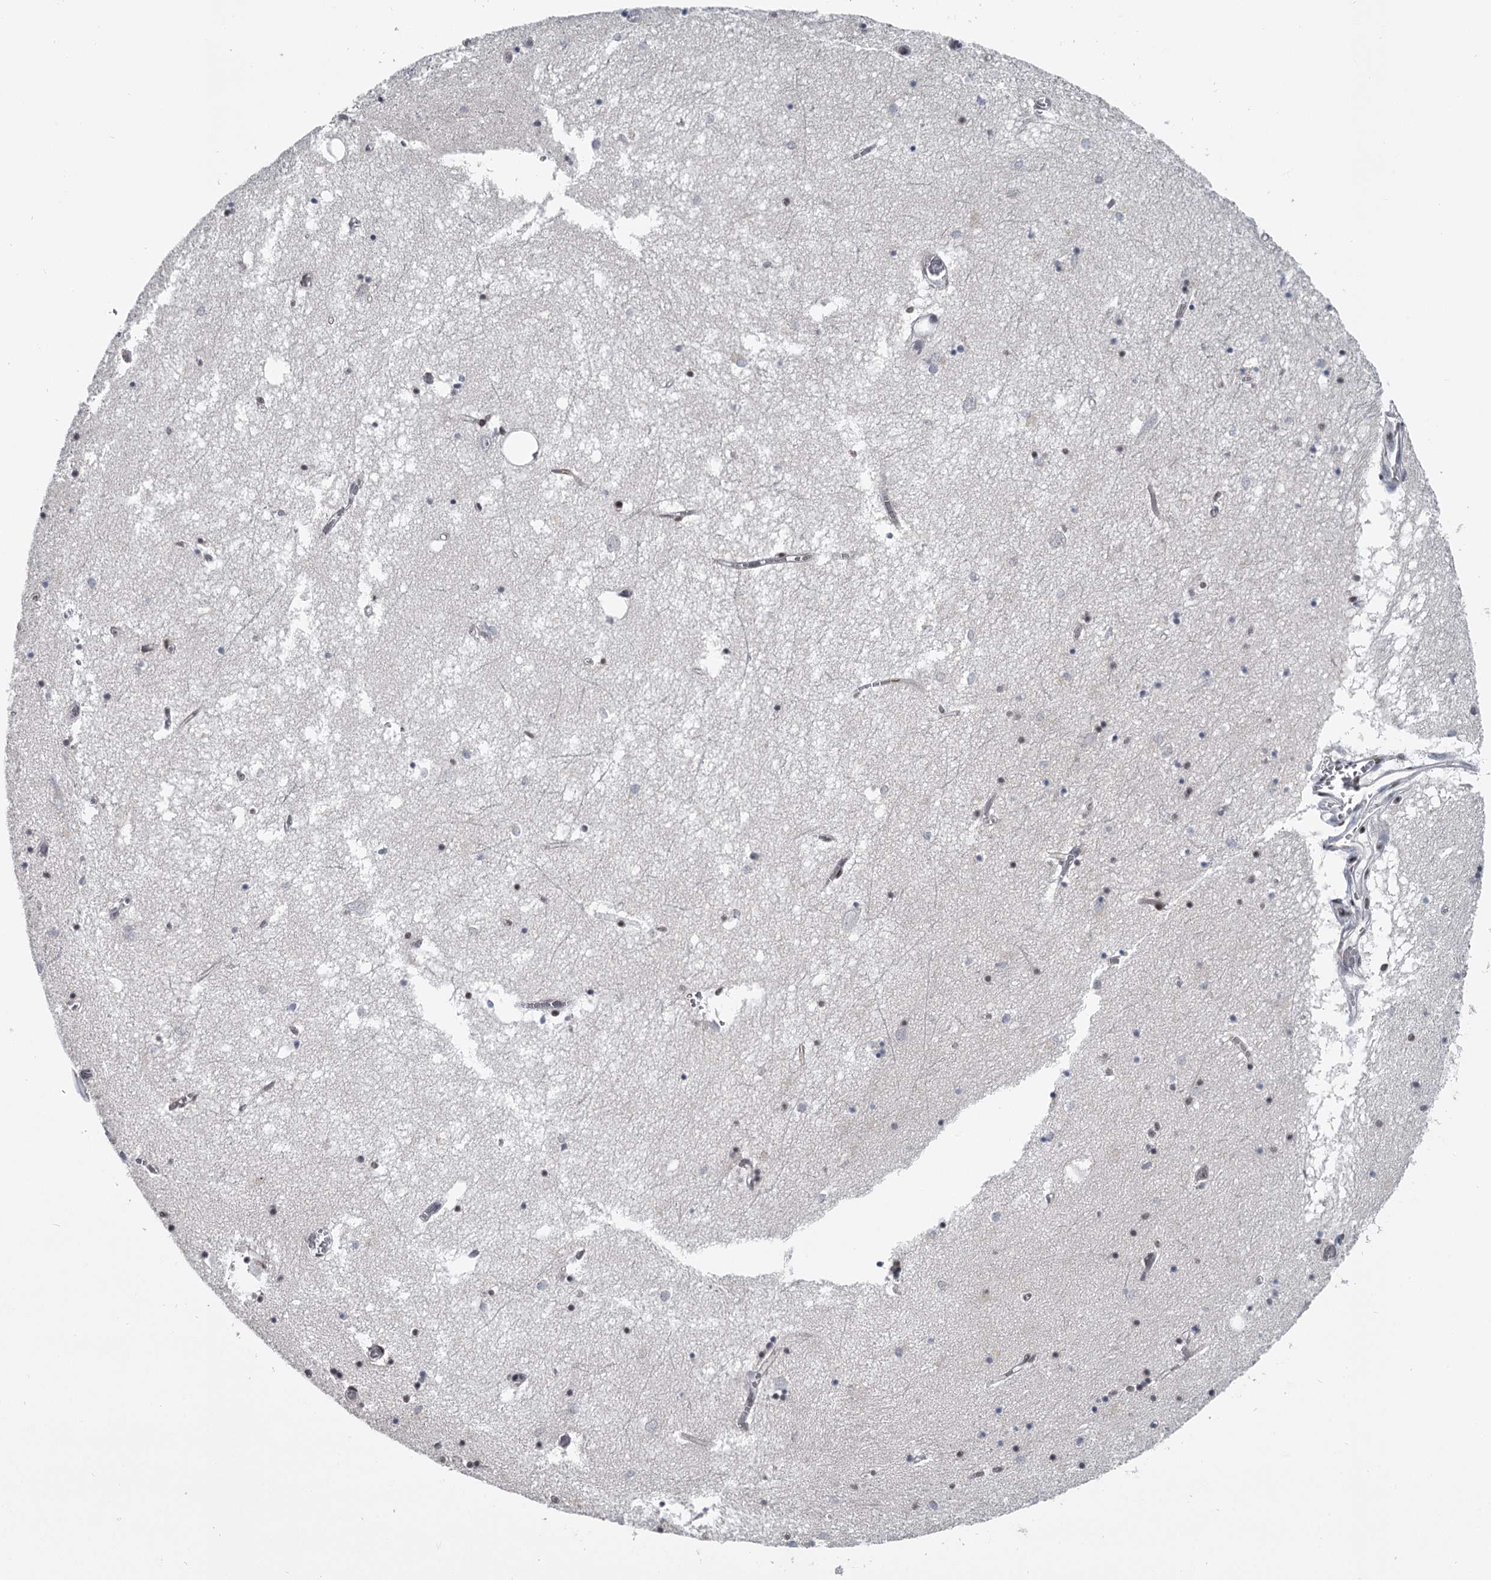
{"staining": {"intensity": "negative", "quantity": "none", "location": "none"}, "tissue": "hippocampus", "cell_type": "Glial cells", "image_type": "normal", "snomed": [{"axis": "morphology", "description": "Normal tissue, NOS"}, {"axis": "topography", "description": "Hippocampus"}], "caption": "DAB immunohistochemical staining of normal human hippocampus demonstrates no significant positivity in glial cells.", "gene": "FAM13C", "patient": {"sex": "male", "age": 70}}